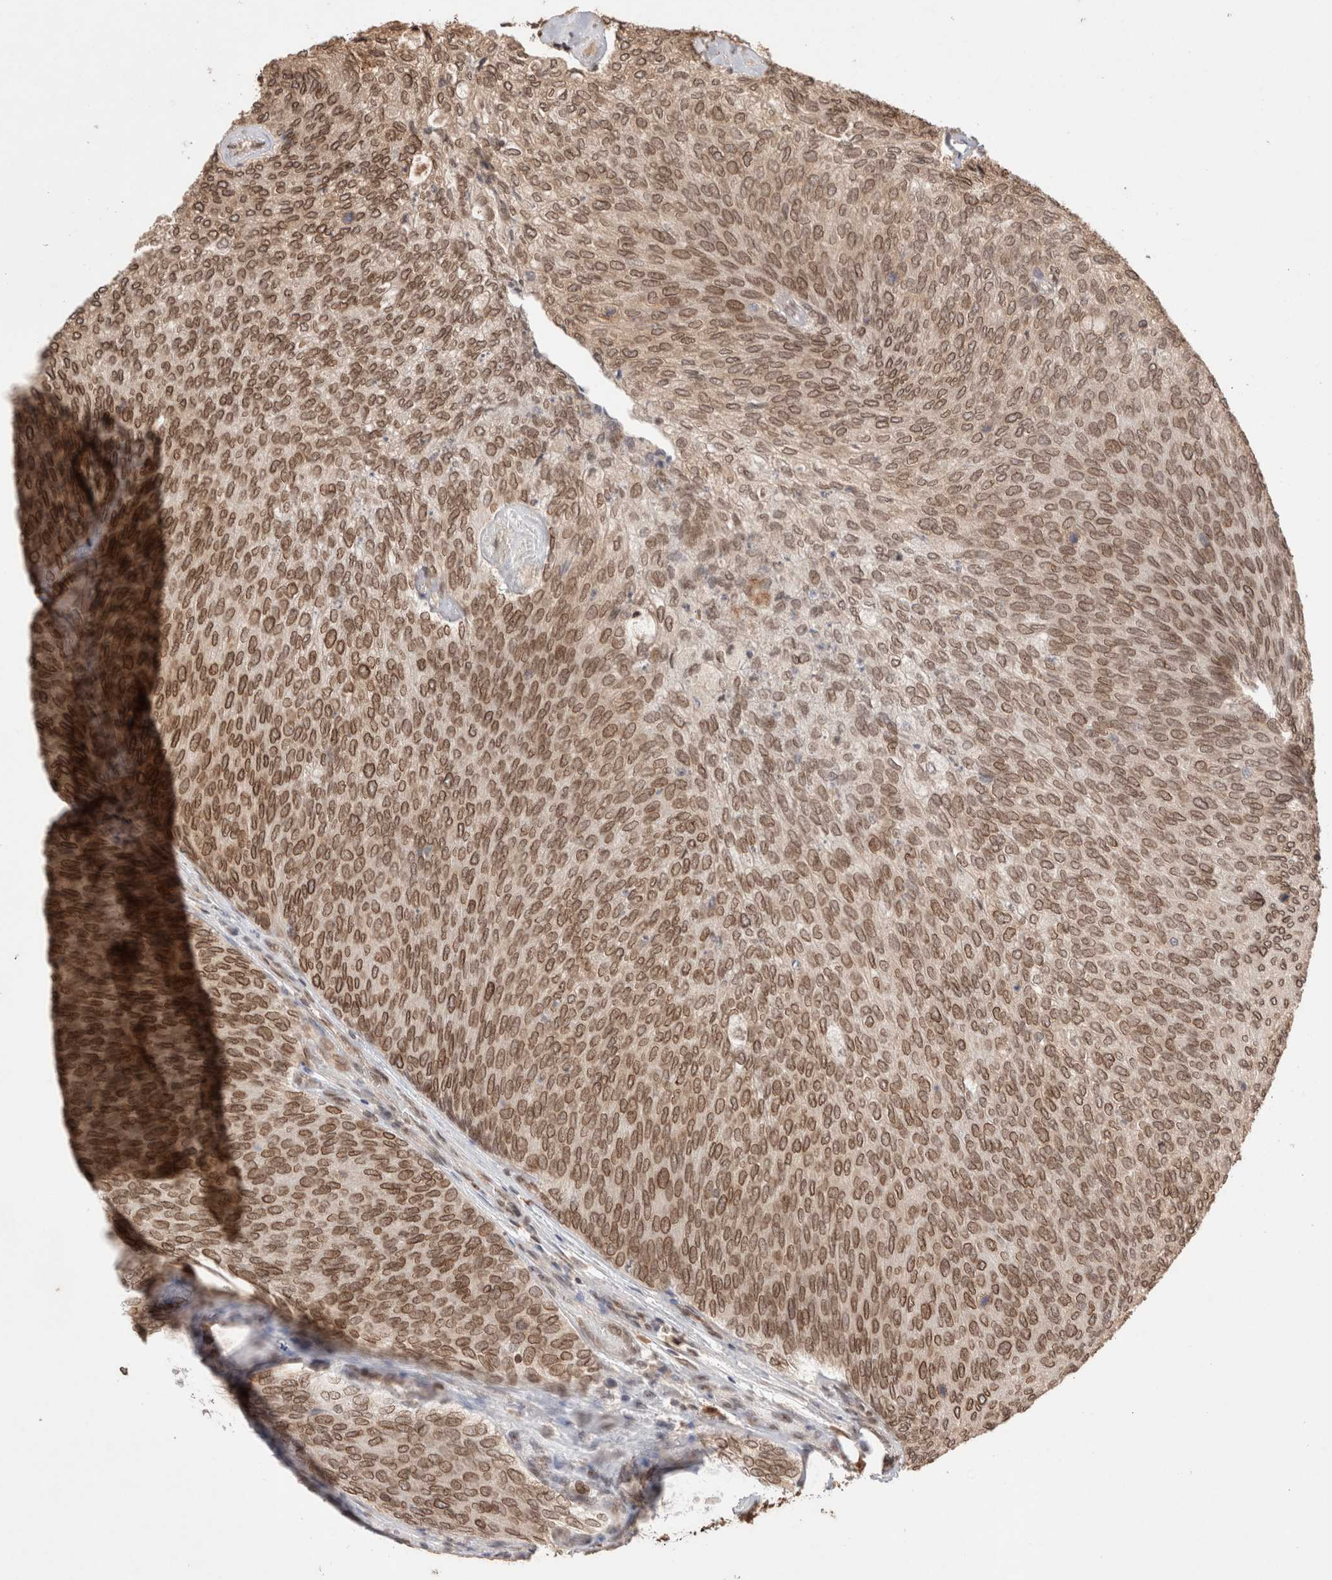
{"staining": {"intensity": "moderate", "quantity": ">75%", "location": "cytoplasmic/membranous,nuclear"}, "tissue": "urothelial cancer", "cell_type": "Tumor cells", "image_type": "cancer", "snomed": [{"axis": "morphology", "description": "Urothelial carcinoma, Low grade"}, {"axis": "topography", "description": "Urinary bladder"}], "caption": "Human urothelial cancer stained with a brown dye shows moderate cytoplasmic/membranous and nuclear positive positivity in about >75% of tumor cells.", "gene": "TPR", "patient": {"sex": "female", "age": 79}}